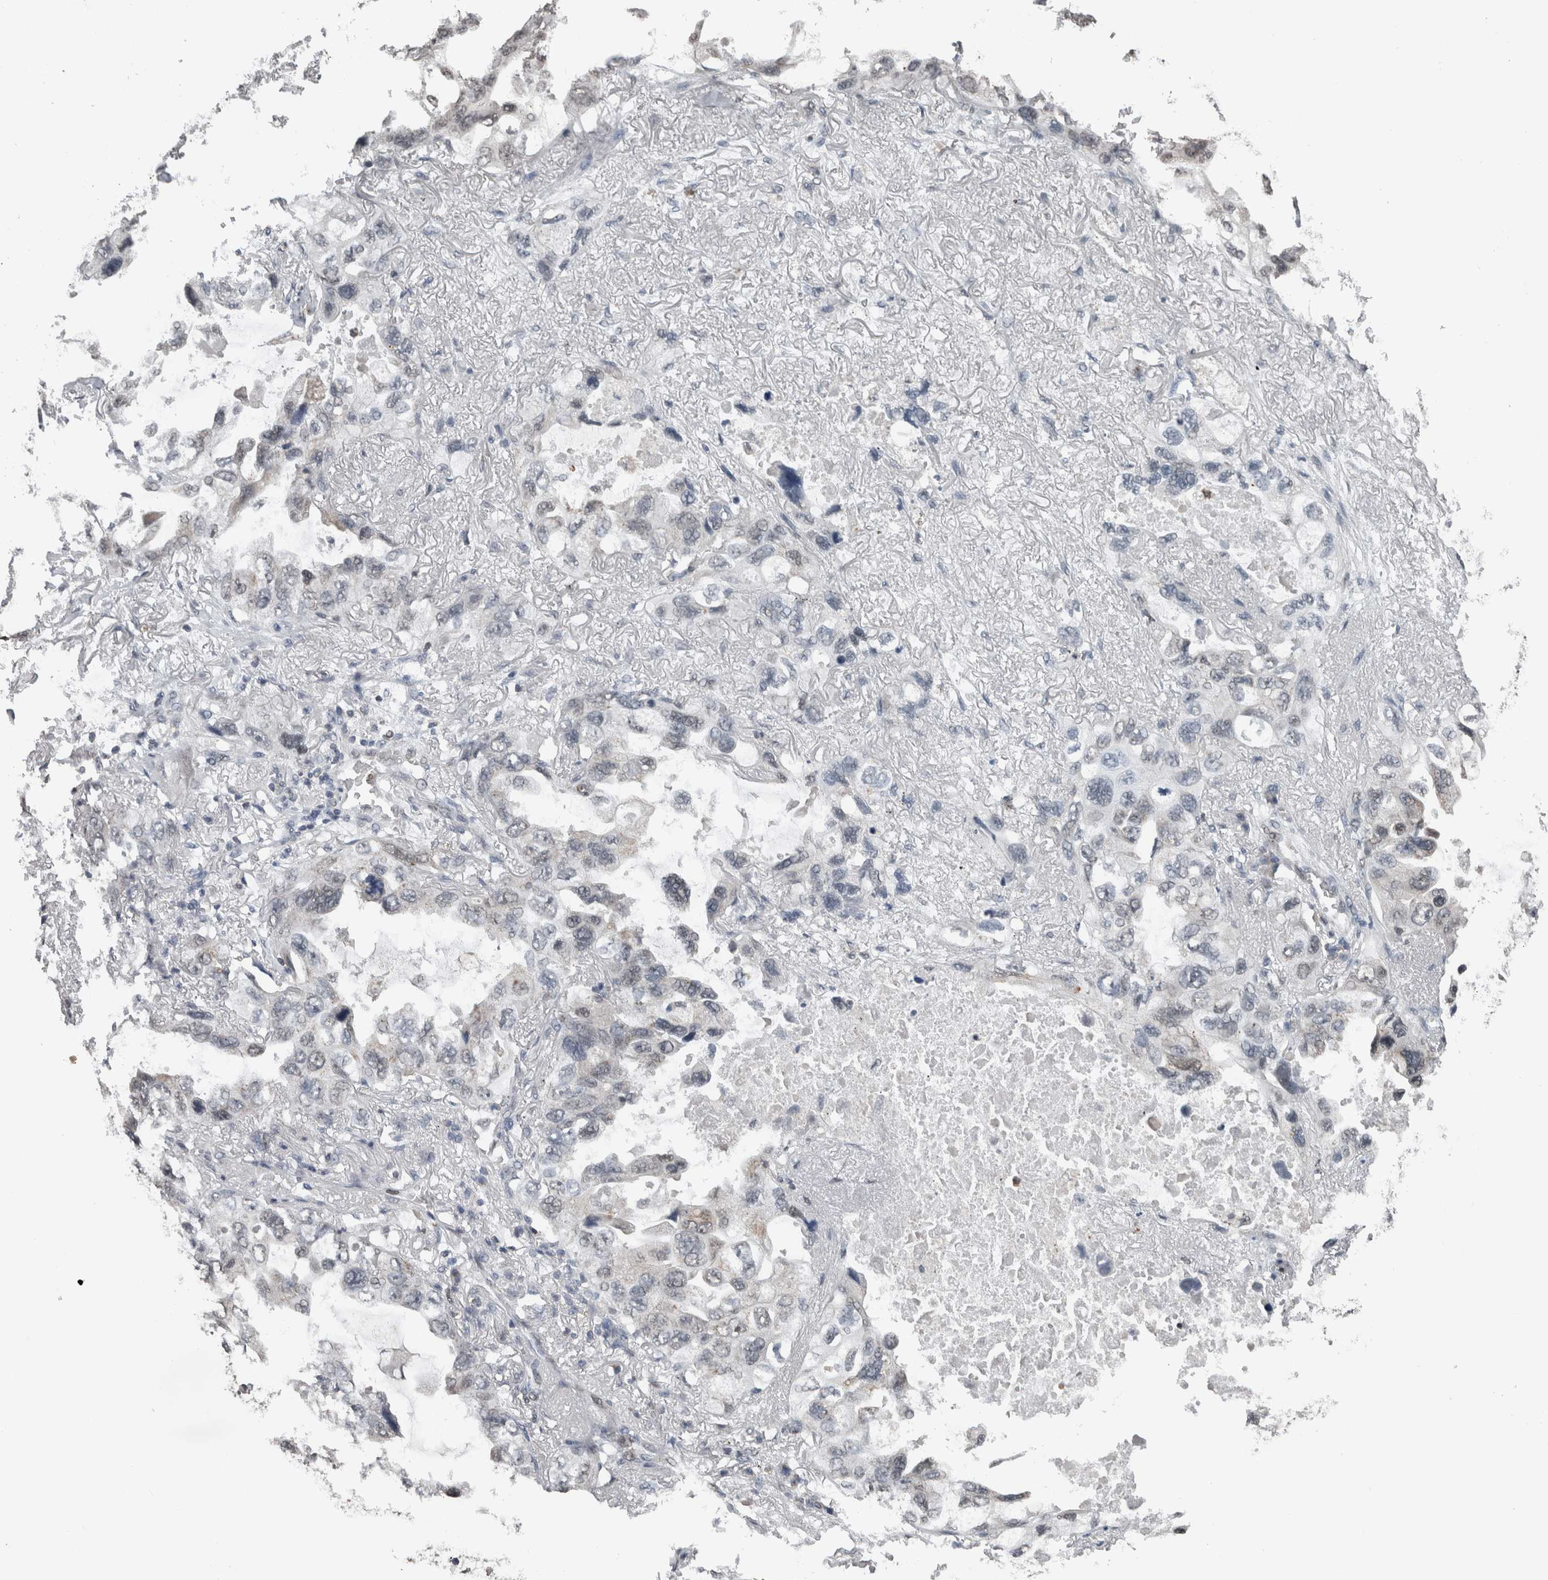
{"staining": {"intensity": "negative", "quantity": "none", "location": "none"}, "tissue": "lung cancer", "cell_type": "Tumor cells", "image_type": "cancer", "snomed": [{"axis": "morphology", "description": "Squamous cell carcinoma, NOS"}, {"axis": "topography", "description": "Lung"}], "caption": "This is an immunohistochemistry (IHC) histopathology image of human lung squamous cell carcinoma. There is no expression in tumor cells.", "gene": "MAFF", "patient": {"sex": "female", "age": 73}}